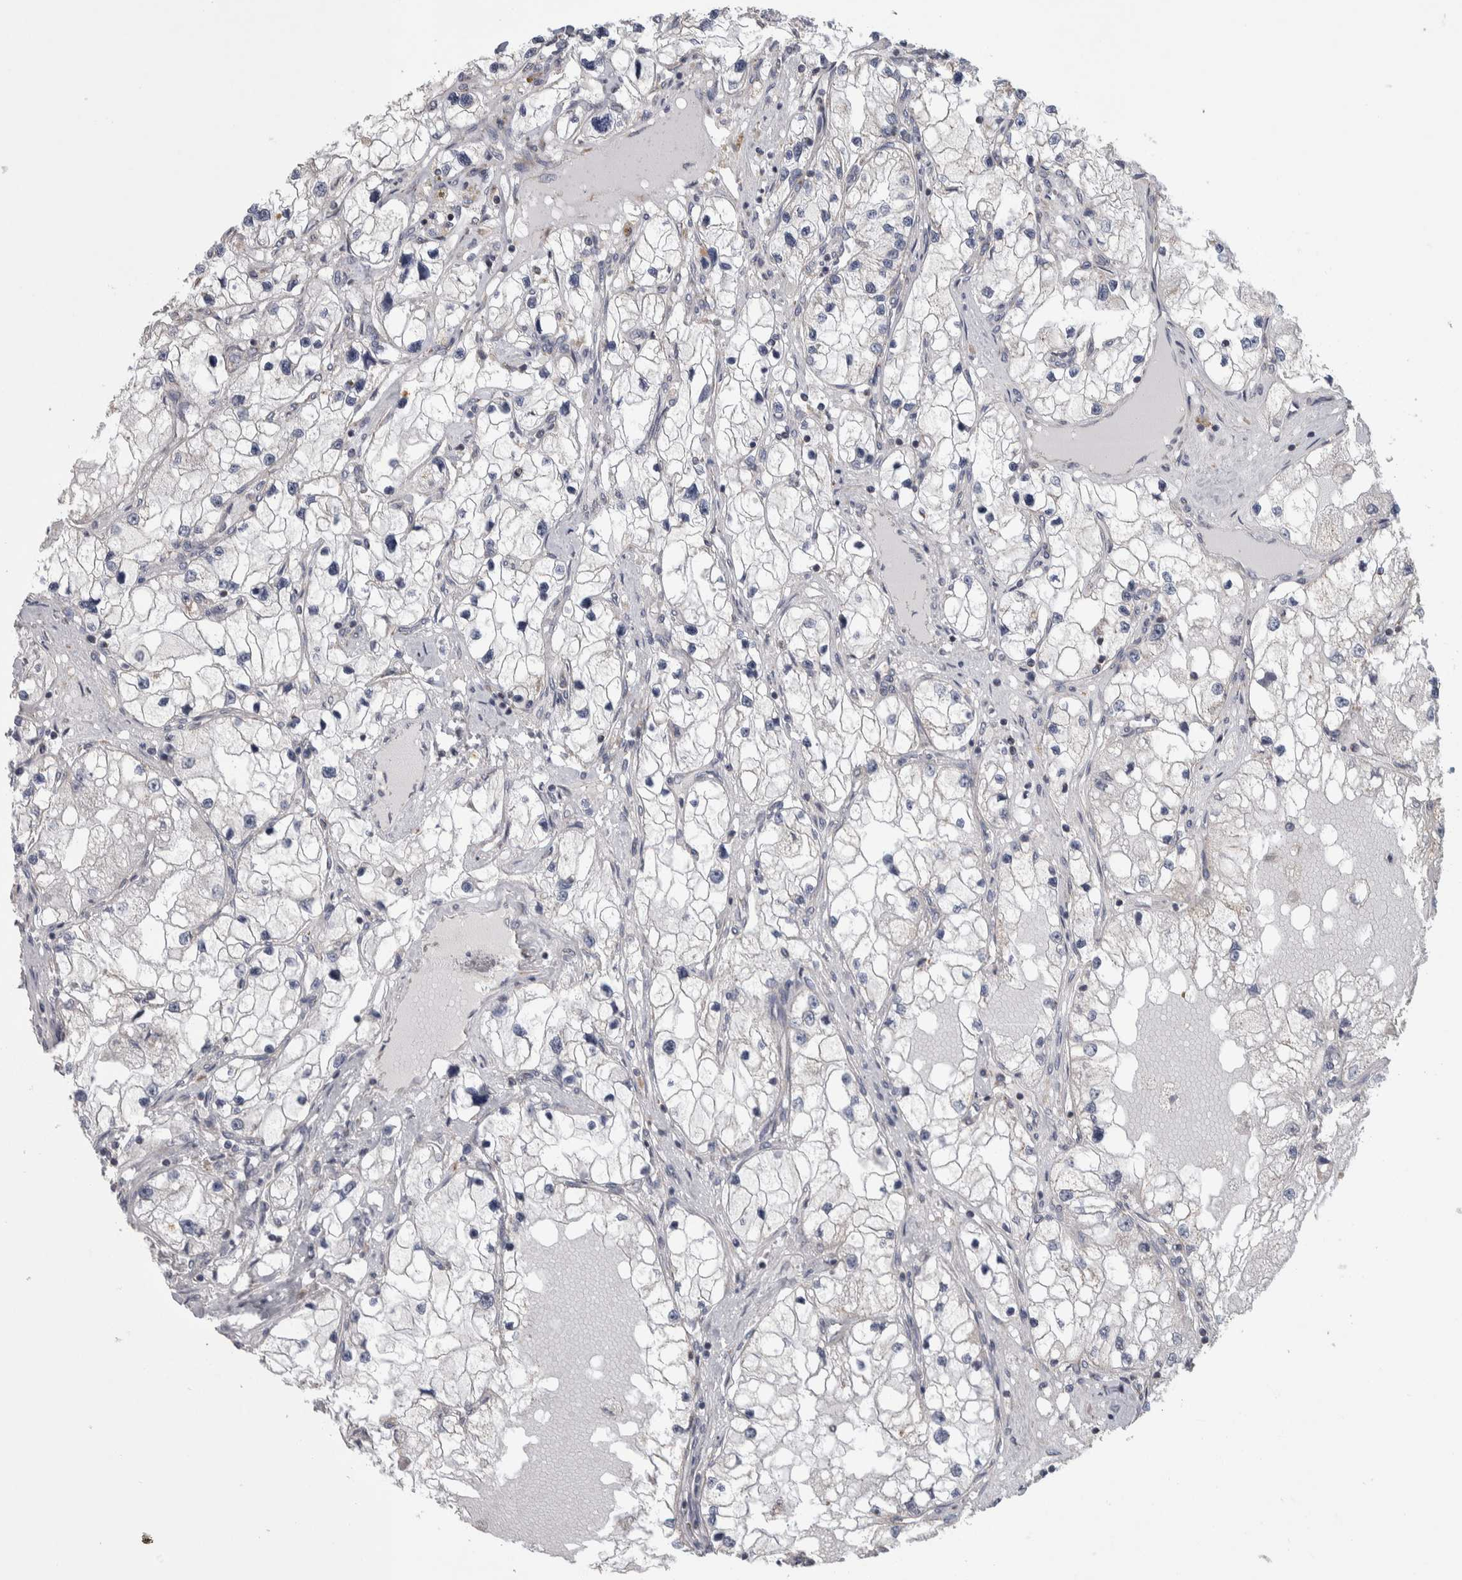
{"staining": {"intensity": "negative", "quantity": "none", "location": "none"}, "tissue": "renal cancer", "cell_type": "Tumor cells", "image_type": "cancer", "snomed": [{"axis": "morphology", "description": "Adenocarcinoma, NOS"}, {"axis": "topography", "description": "Kidney"}], "caption": "This histopathology image is of renal cancer stained with IHC to label a protein in brown with the nuclei are counter-stained blue. There is no expression in tumor cells.", "gene": "SCO1", "patient": {"sex": "male", "age": 68}}